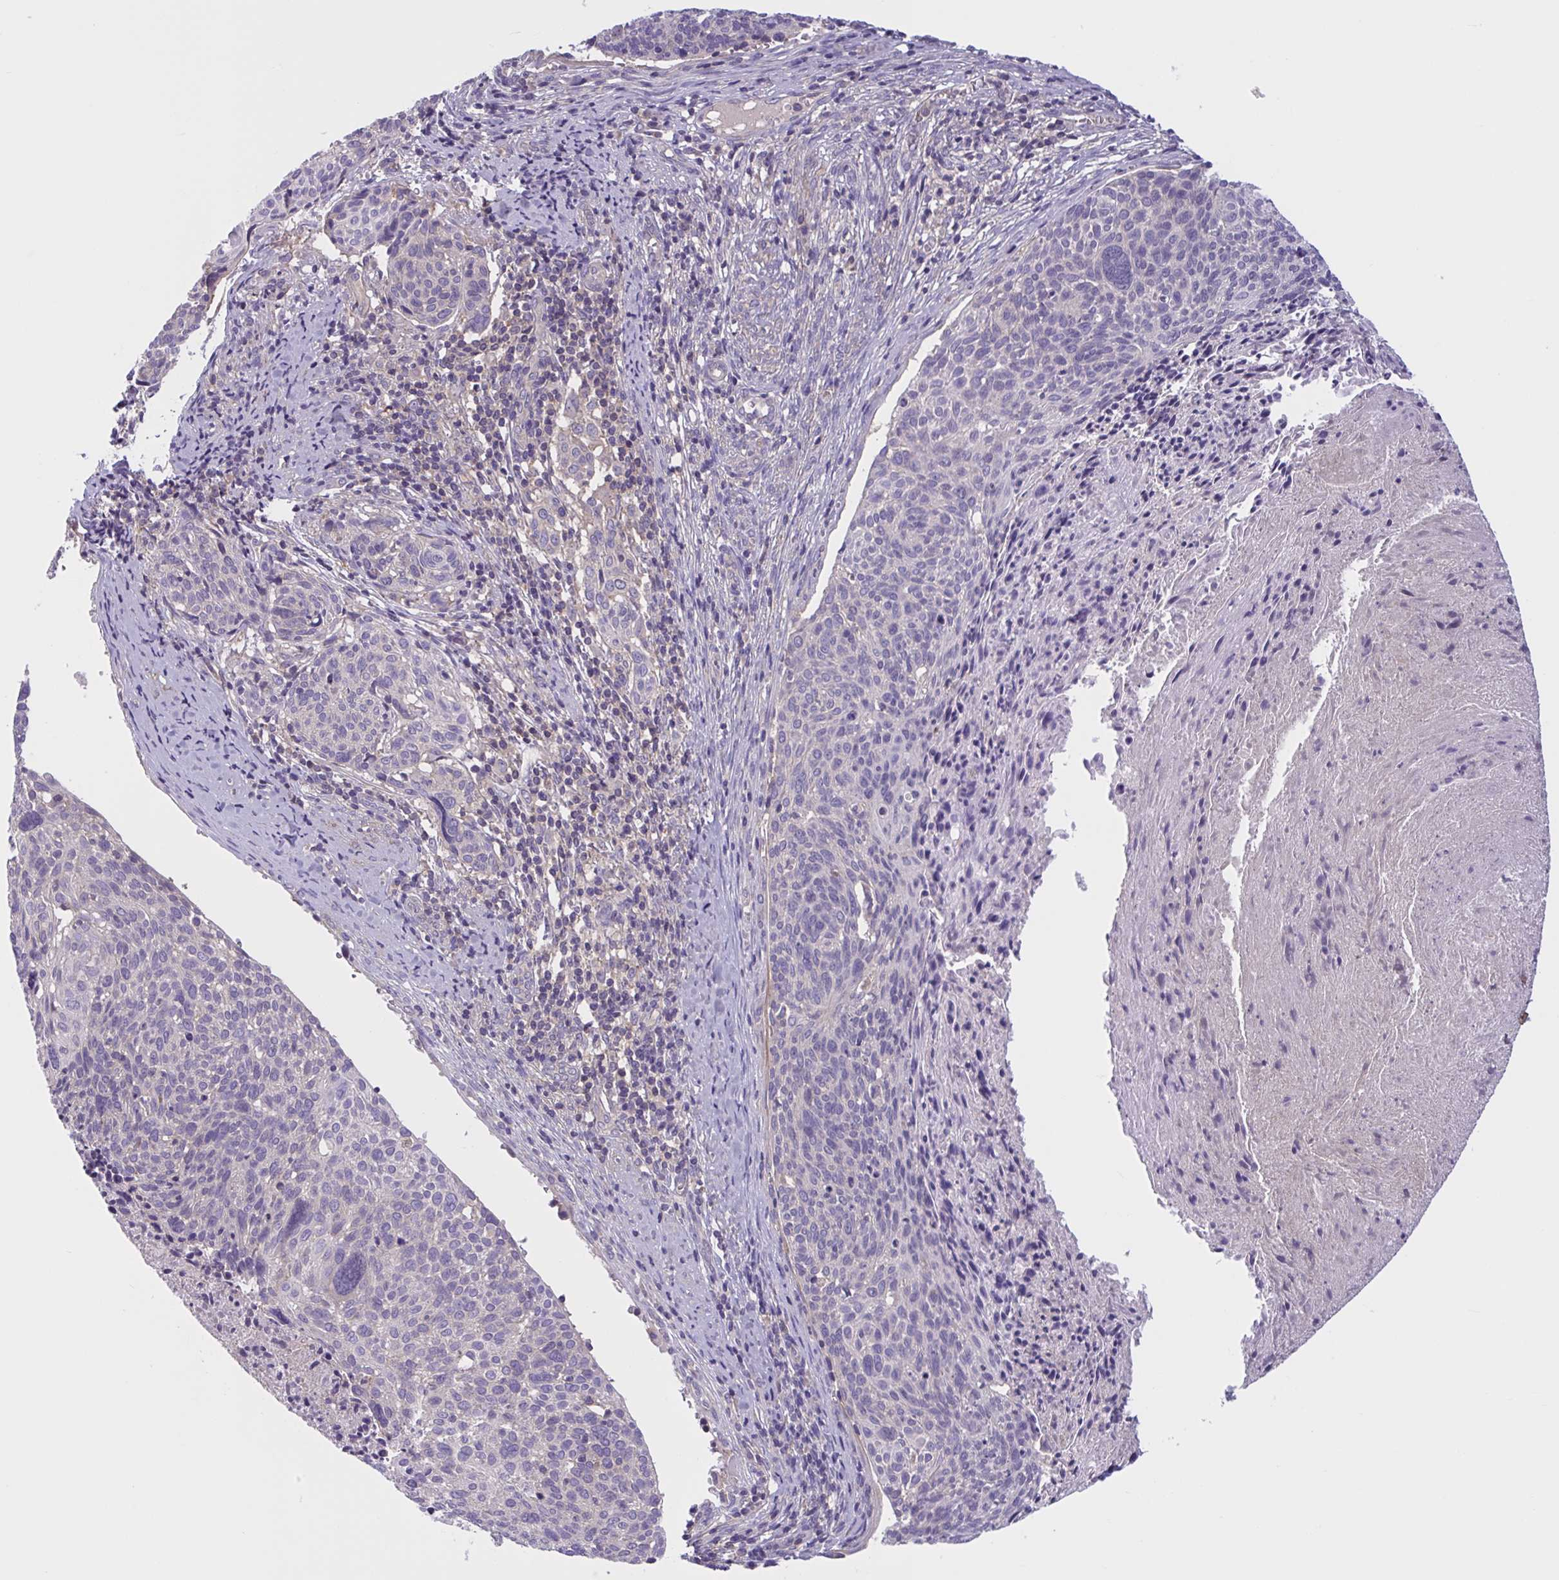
{"staining": {"intensity": "negative", "quantity": "none", "location": "none"}, "tissue": "cervical cancer", "cell_type": "Tumor cells", "image_type": "cancer", "snomed": [{"axis": "morphology", "description": "Squamous cell carcinoma, NOS"}, {"axis": "topography", "description": "Cervix"}], "caption": "Immunohistochemistry (IHC) histopathology image of neoplastic tissue: human cervical cancer (squamous cell carcinoma) stained with DAB reveals no significant protein expression in tumor cells.", "gene": "WNT9B", "patient": {"sex": "female", "age": 49}}